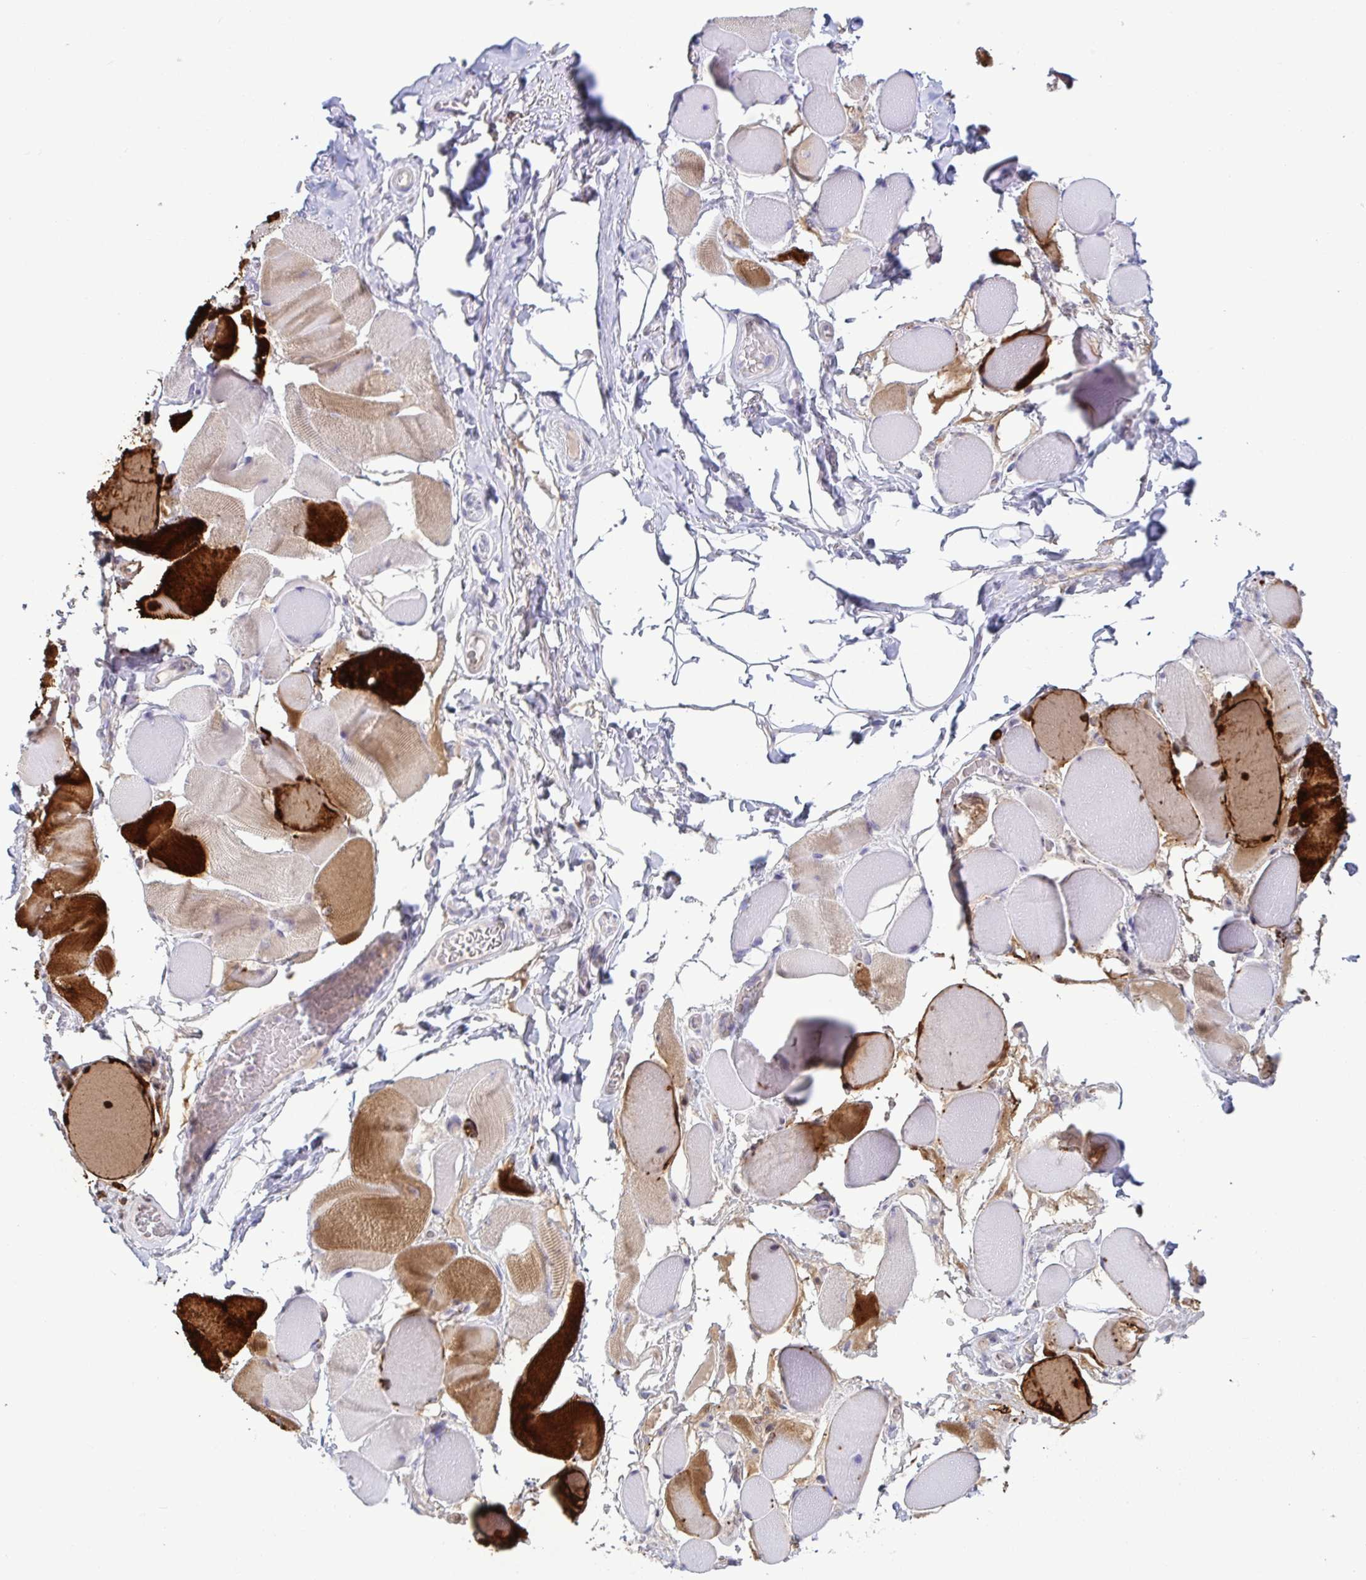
{"staining": {"intensity": "strong", "quantity": "25%-75%", "location": "cytoplasmic/membranous"}, "tissue": "skeletal muscle", "cell_type": "Myocytes", "image_type": "normal", "snomed": [{"axis": "morphology", "description": "Normal tissue, NOS"}, {"axis": "topography", "description": "Skeletal muscle"}, {"axis": "topography", "description": "Anal"}, {"axis": "topography", "description": "Peripheral nerve tissue"}], "caption": "Myocytes demonstrate strong cytoplasmic/membranous positivity in approximately 25%-75% of cells in benign skeletal muscle. (Brightfield microscopy of DAB IHC at high magnification).", "gene": "TNNI2", "patient": {"sex": "male", "age": 53}}